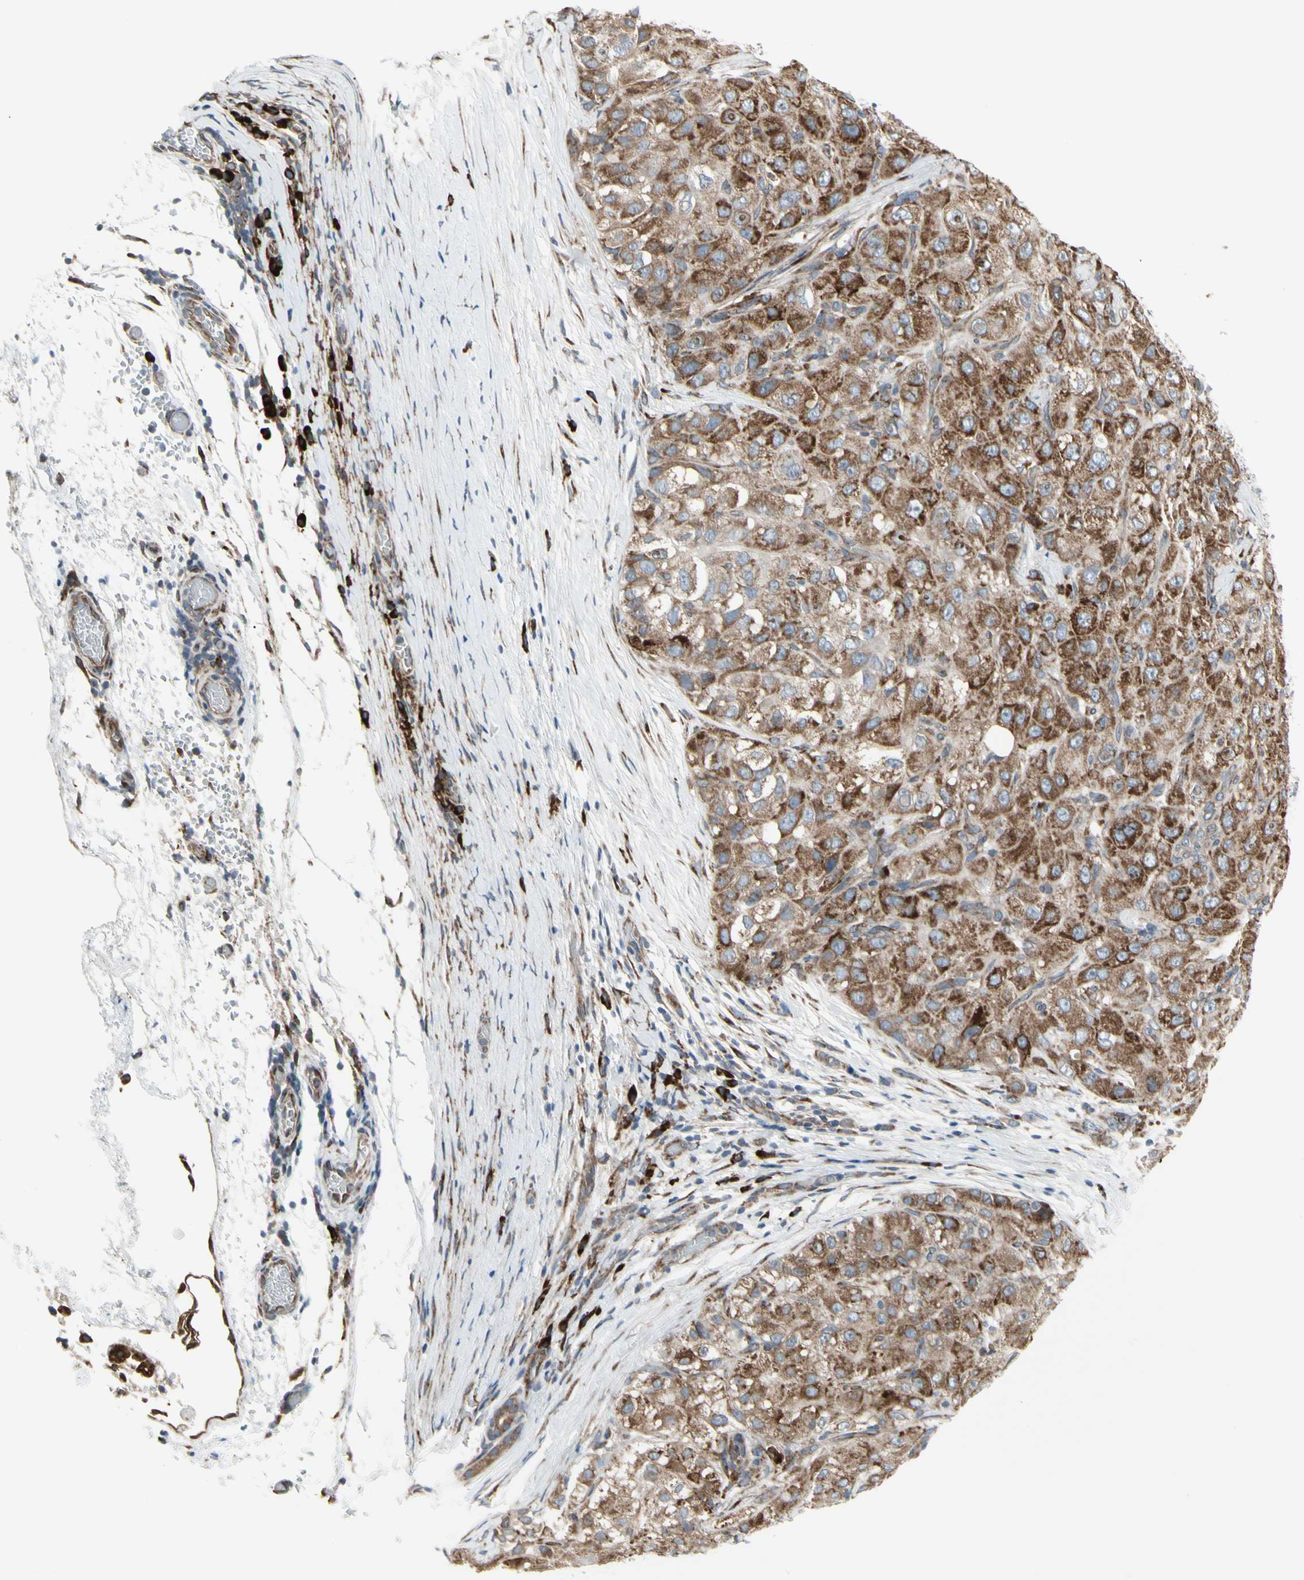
{"staining": {"intensity": "strong", "quantity": ">75%", "location": "cytoplasmic/membranous"}, "tissue": "liver cancer", "cell_type": "Tumor cells", "image_type": "cancer", "snomed": [{"axis": "morphology", "description": "Carcinoma, Hepatocellular, NOS"}, {"axis": "topography", "description": "Liver"}], "caption": "Human liver cancer (hepatocellular carcinoma) stained with a brown dye shows strong cytoplasmic/membranous positive expression in approximately >75% of tumor cells.", "gene": "FNDC3A", "patient": {"sex": "male", "age": 80}}